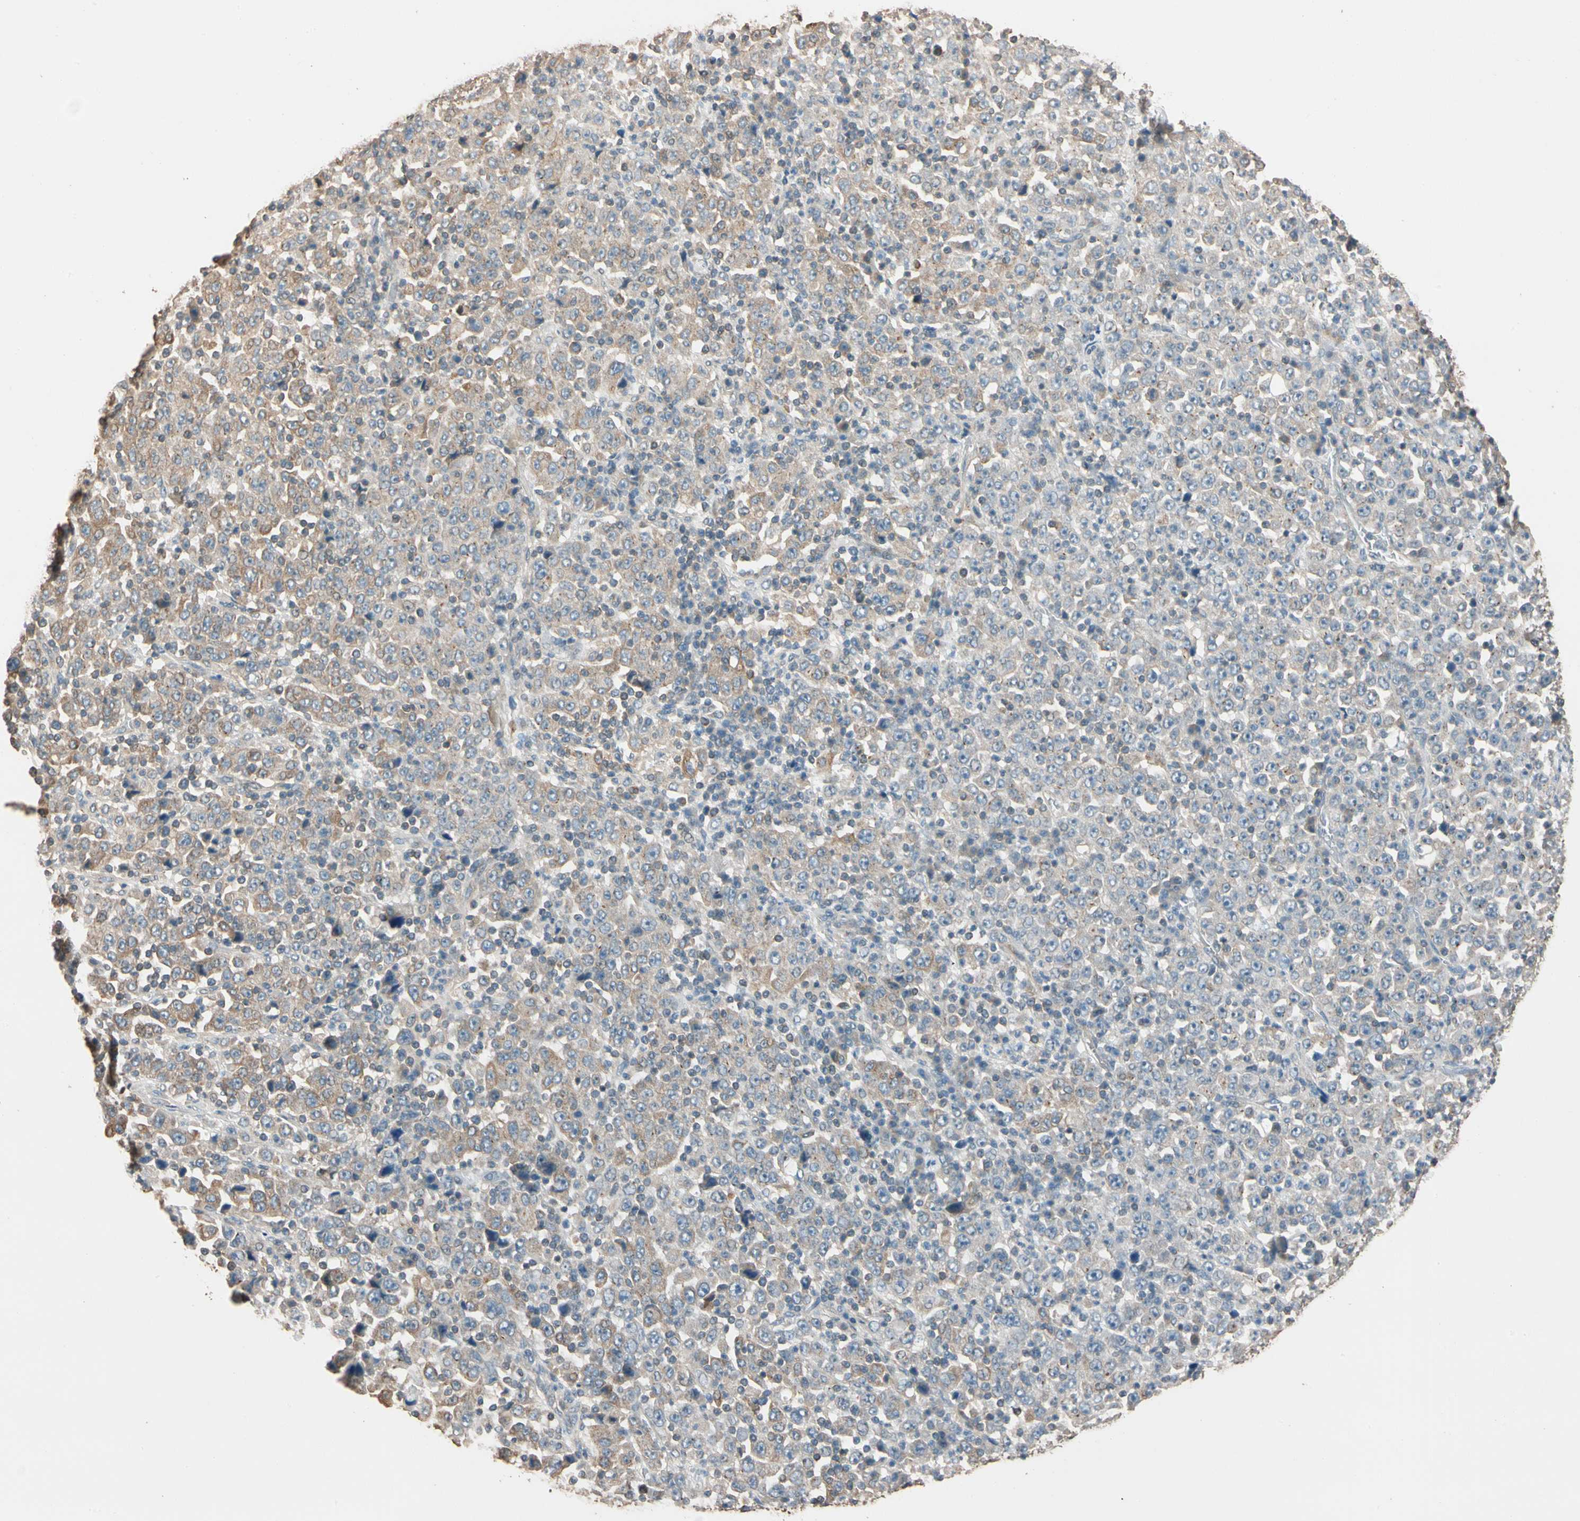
{"staining": {"intensity": "weak", "quantity": ">75%", "location": "cytoplasmic/membranous"}, "tissue": "stomach cancer", "cell_type": "Tumor cells", "image_type": "cancer", "snomed": [{"axis": "morphology", "description": "Normal tissue, NOS"}, {"axis": "morphology", "description": "Adenocarcinoma, NOS"}, {"axis": "topography", "description": "Stomach, upper"}, {"axis": "topography", "description": "Stomach"}], "caption": "Weak cytoplasmic/membranous staining for a protein is identified in approximately >75% of tumor cells of stomach cancer using immunohistochemistry.", "gene": "MAP3K7", "patient": {"sex": "male", "age": 59}}